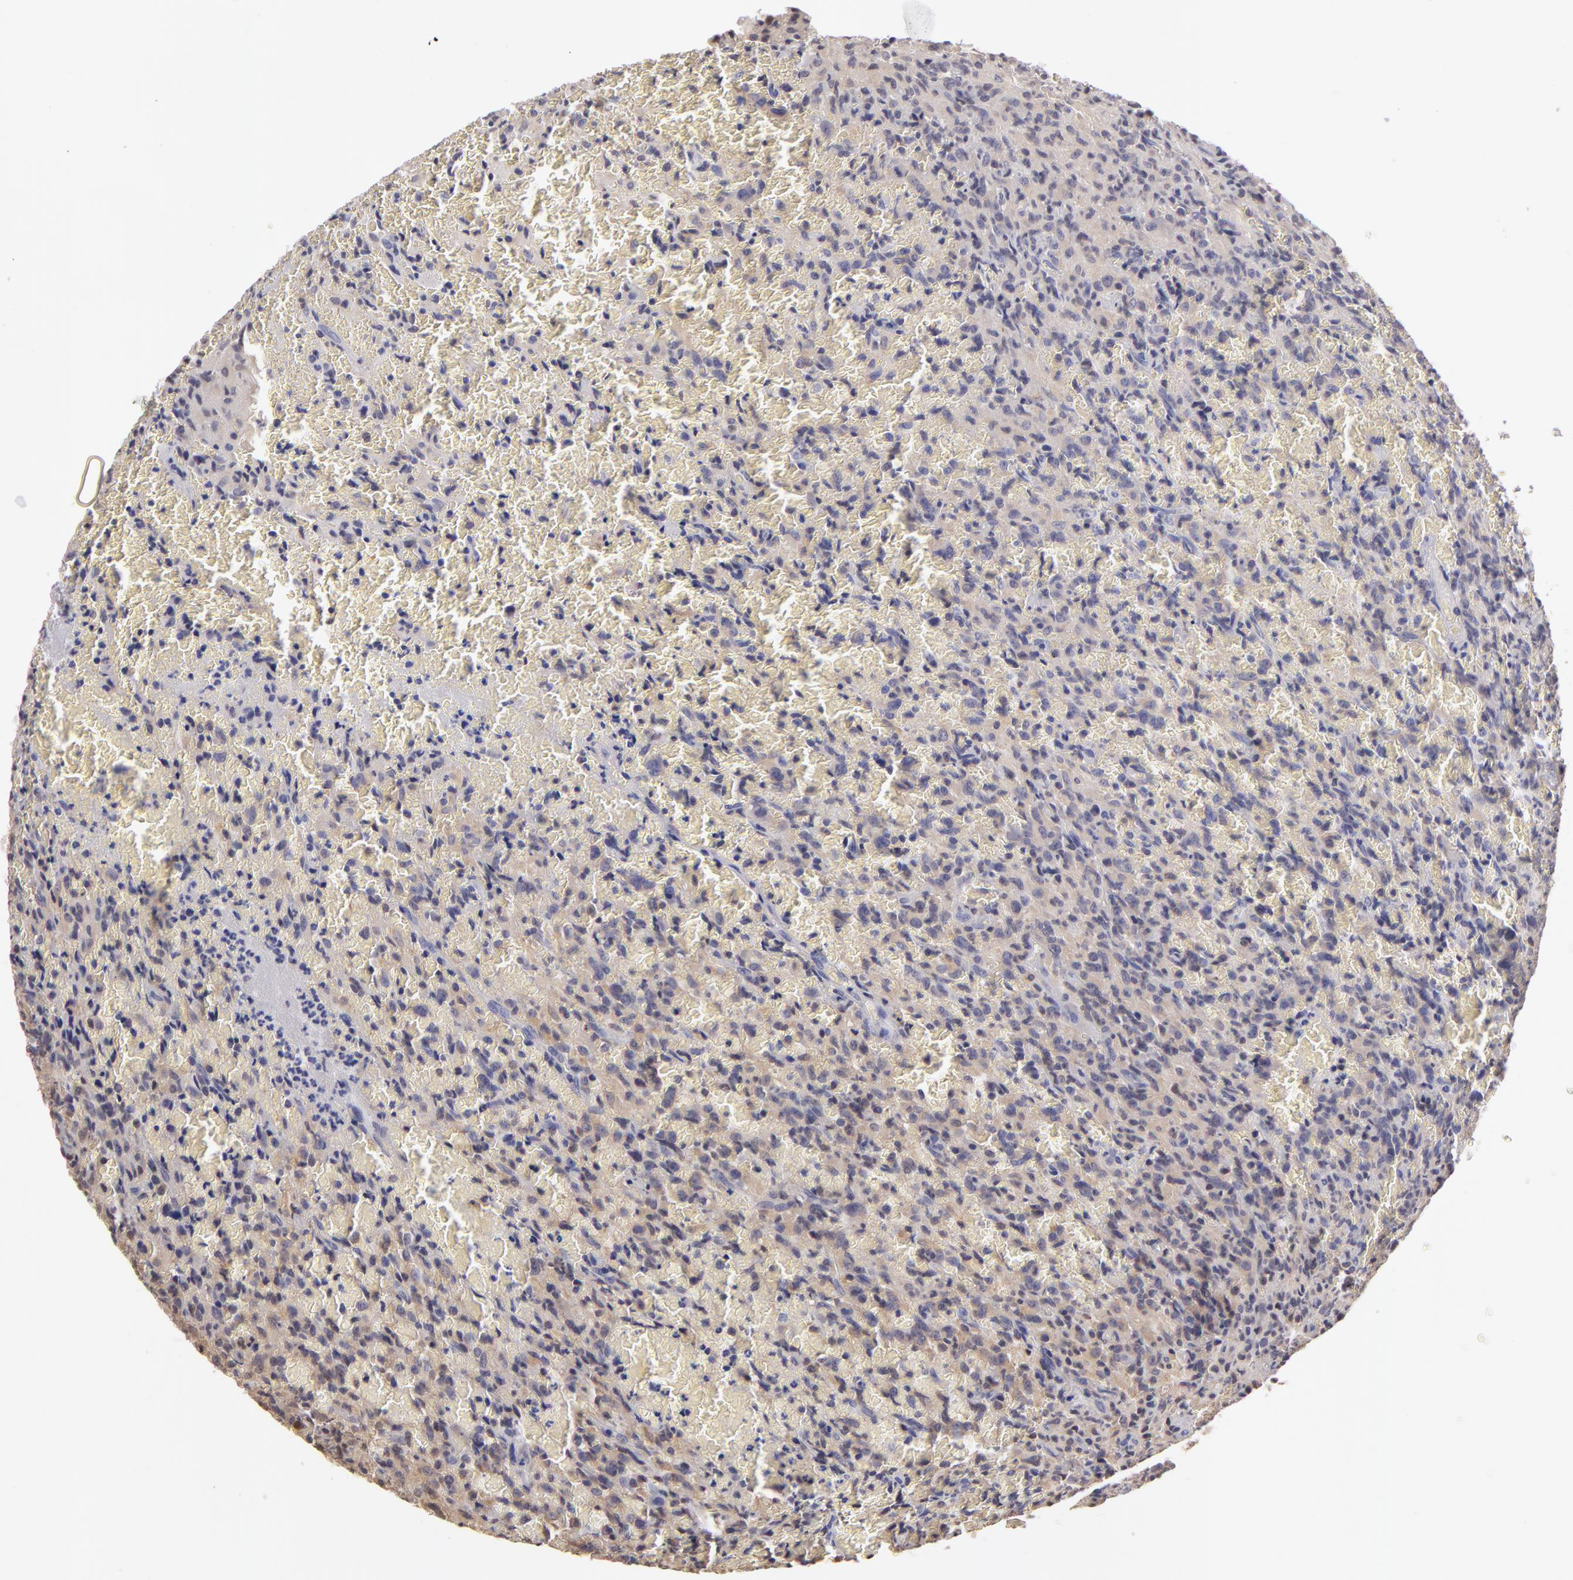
{"staining": {"intensity": "negative", "quantity": "none", "location": "none"}, "tissue": "glioma", "cell_type": "Tumor cells", "image_type": "cancer", "snomed": [{"axis": "morphology", "description": "Glioma, malignant, High grade"}, {"axis": "topography", "description": "Brain"}], "caption": "High magnification brightfield microscopy of glioma stained with DAB (3,3'-diaminobenzidine) (brown) and counterstained with hematoxylin (blue): tumor cells show no significant staining.", "gene": "GNPDA1", "patient": {"sex": "male", "age": 56}}